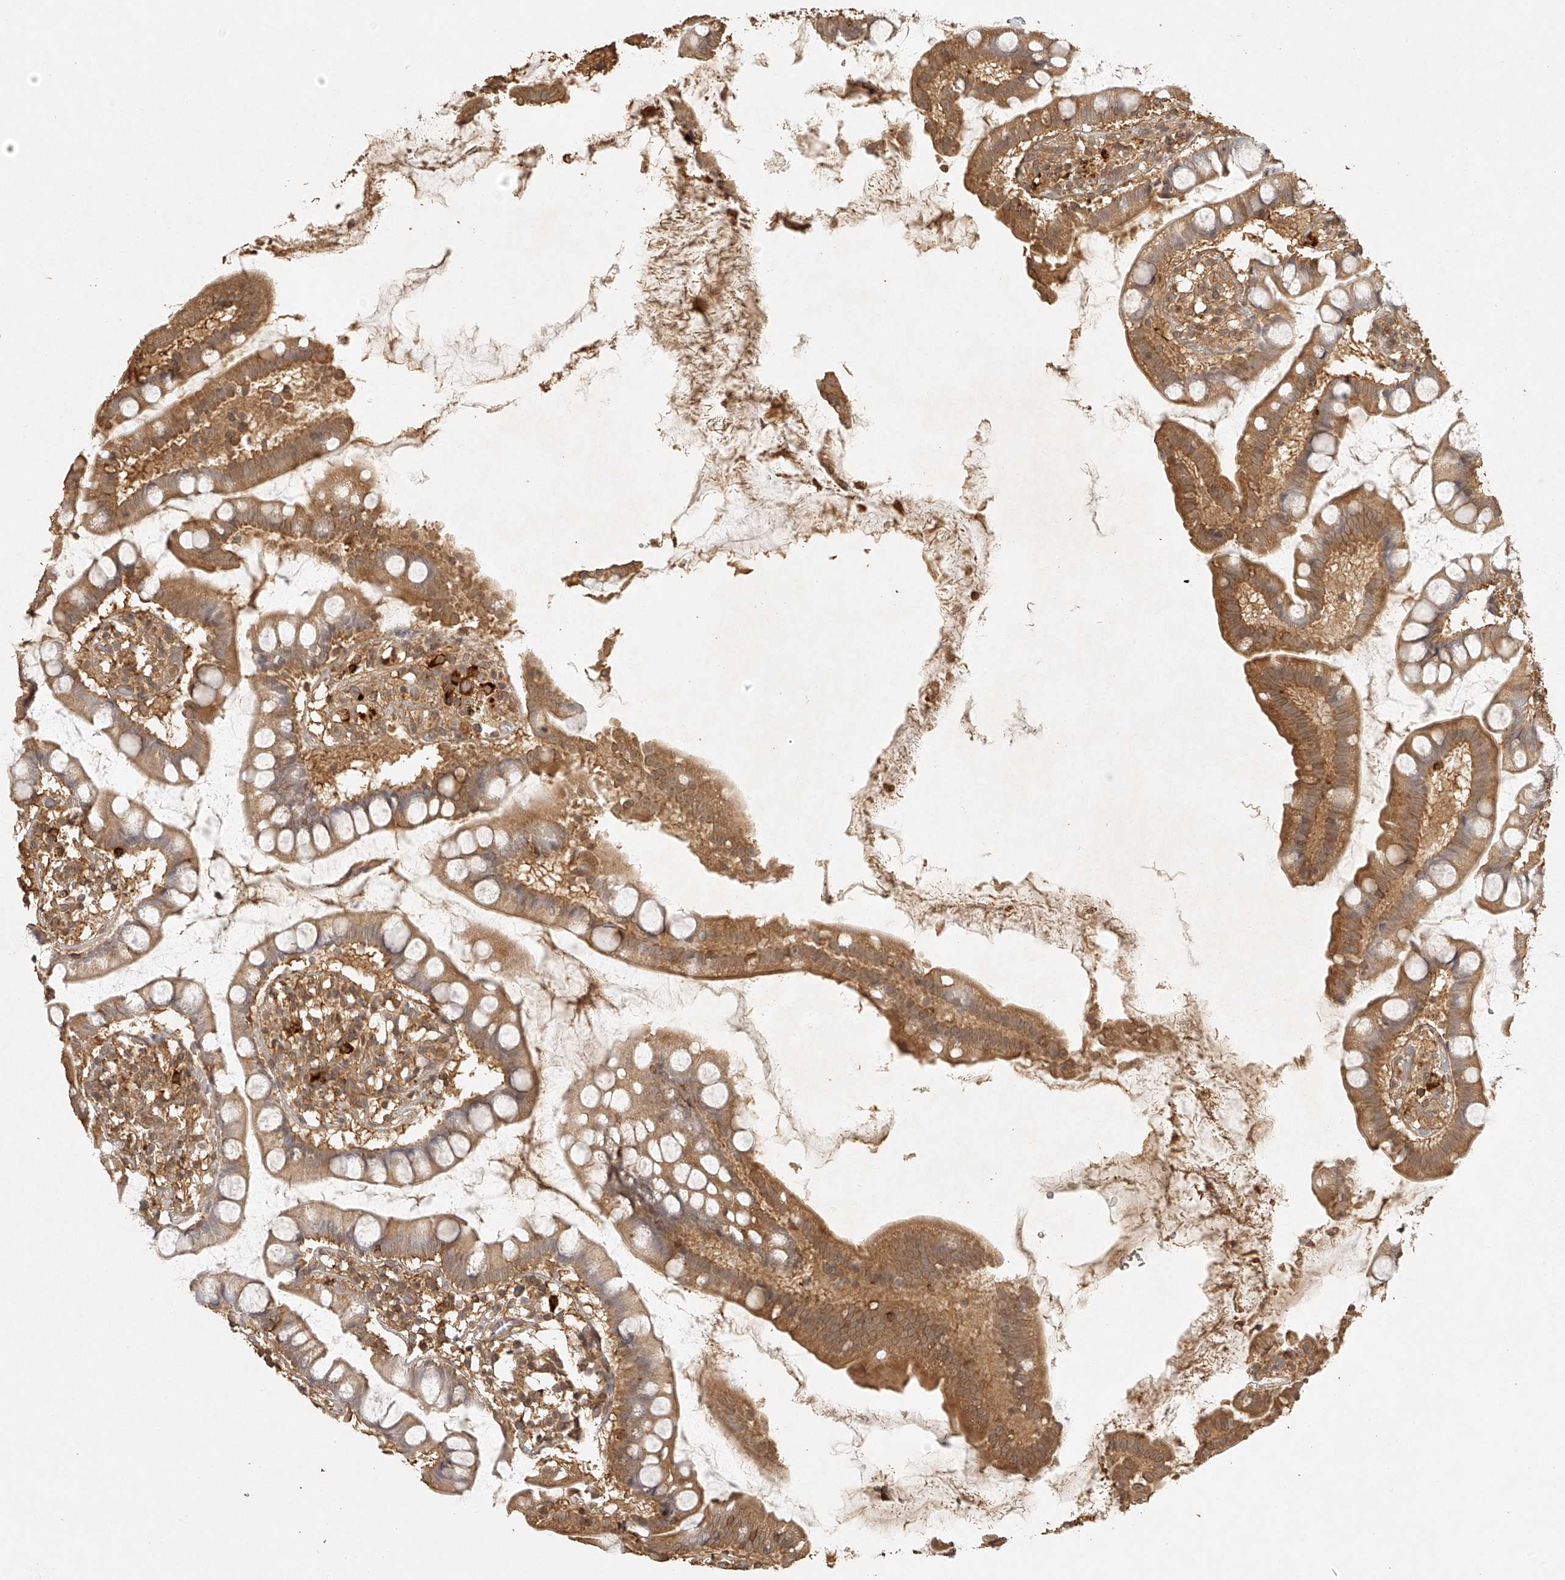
{"staining": {"intensity": "moderate", "quantity": ">75%", "location": "cytoplasmic/membranous"}, "tissue": "small intestine", "cell_type": "Glandular cells", "image_type": "normal", "snomed": [{"axis": "morphology", "description": "Normal tissue, NOS"}, {"axis": "topography", "description": "Small intestine"}], "caption": "Protein expression analysis of benign human small intestine reveals moderate cytoplasmic/membranous expression in about >75% of glandular cells.", "gene": "BCL2L11", "patient": {"sex": "female", "age": 84}}